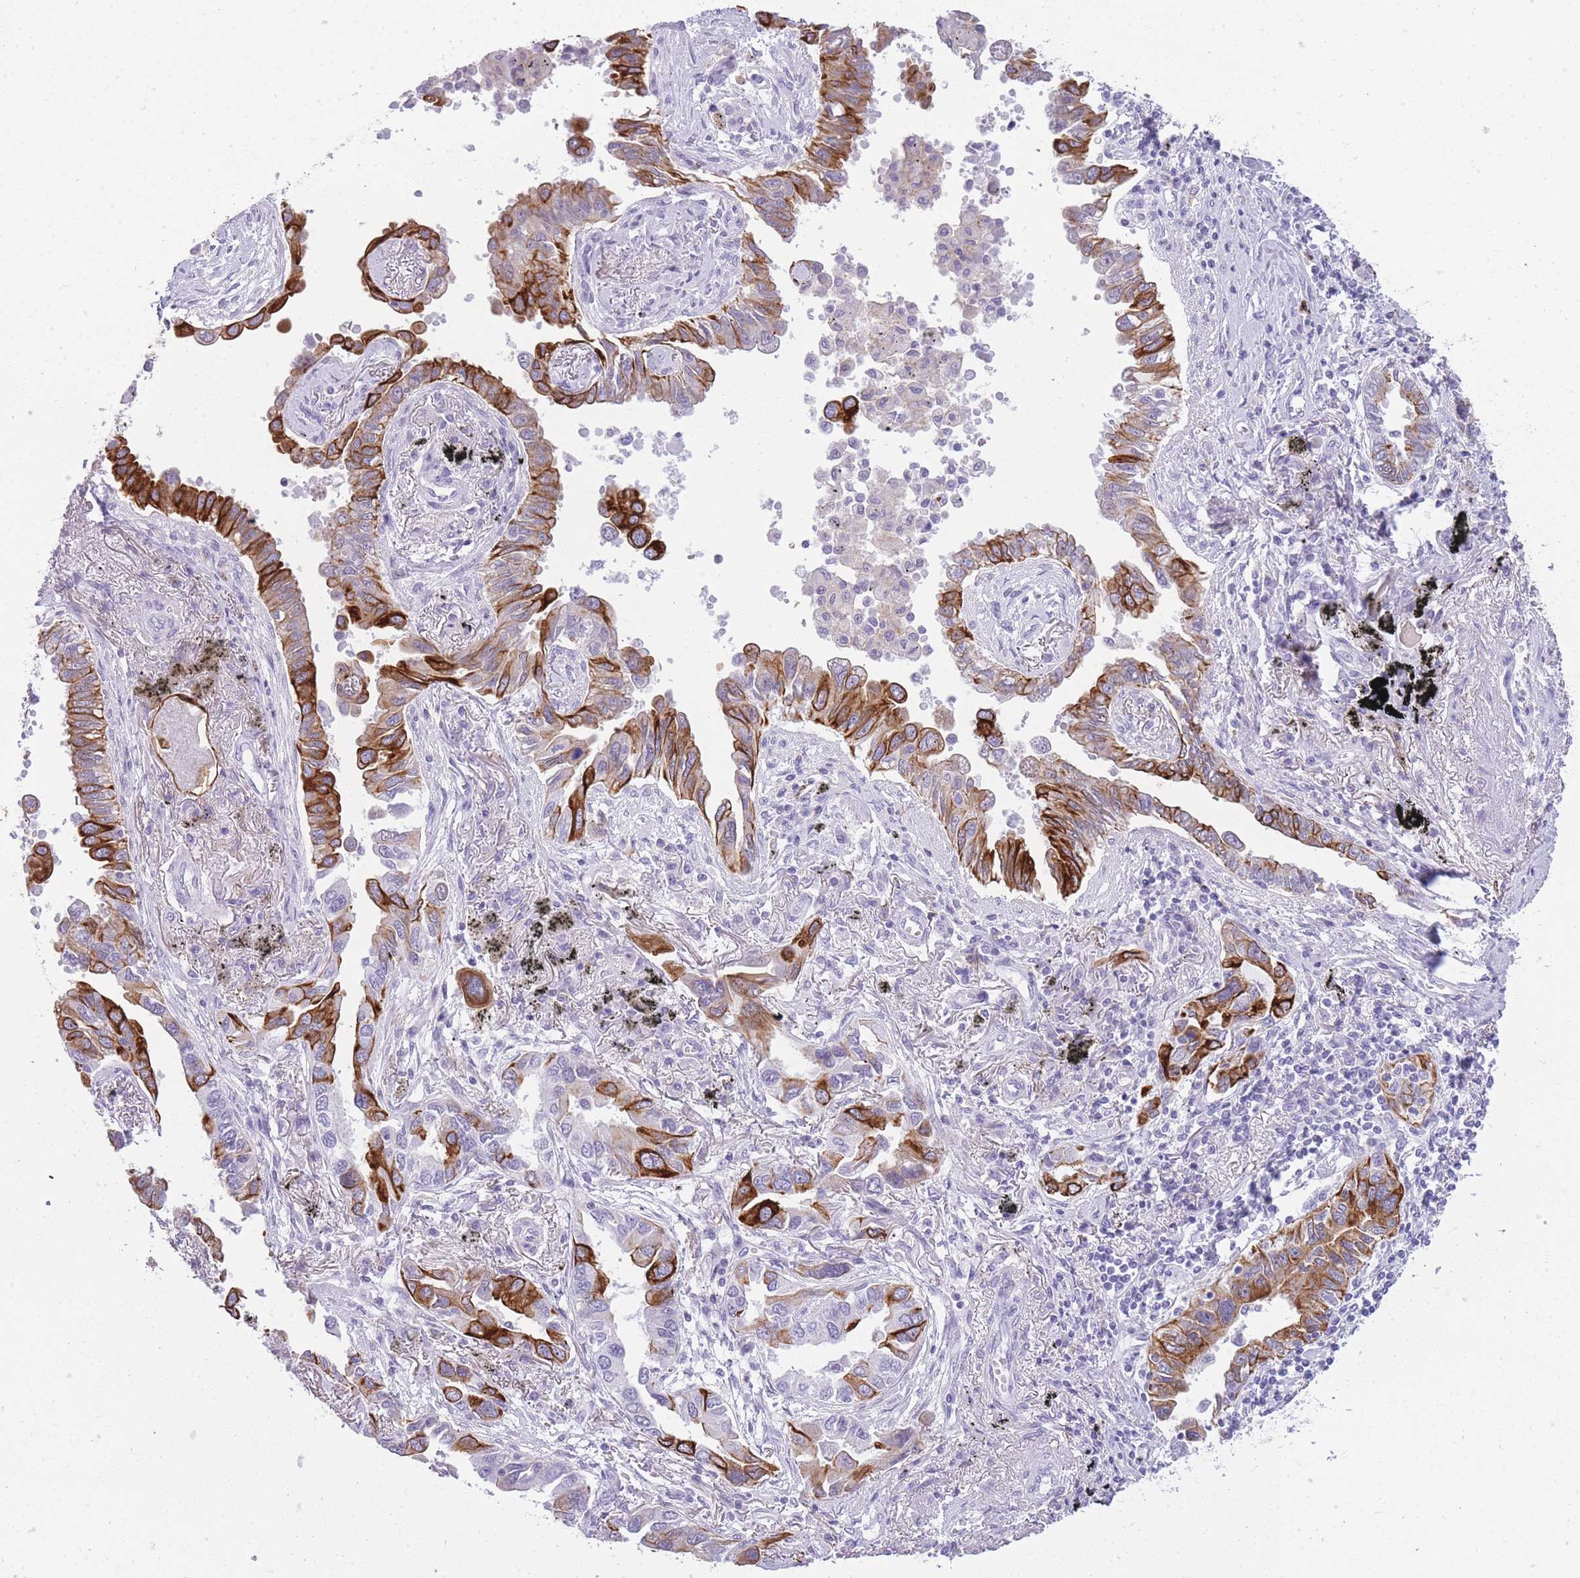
{"staining": {"intensity": "strong", "quantity": "25%-75%", "location": "cytoplasmic/membranous"}, "tissue": "lung cancer", "cell_type": "Tumor cells", "image_type": "cancer", "snomed": [{"axis": "morphology", "description": "Adenocarcinoma, NOS"}, {"axis": "topography", "description": "Lung"}], "caption": "Human lung adenocarcinoma stained for a protein (brown) demonstrates strong cytoplasmic/membranous positive expression in approximately 25%-75% of tumor cells.", "gene": "RADX", "patient": {"sex": "male", "age": 67}}